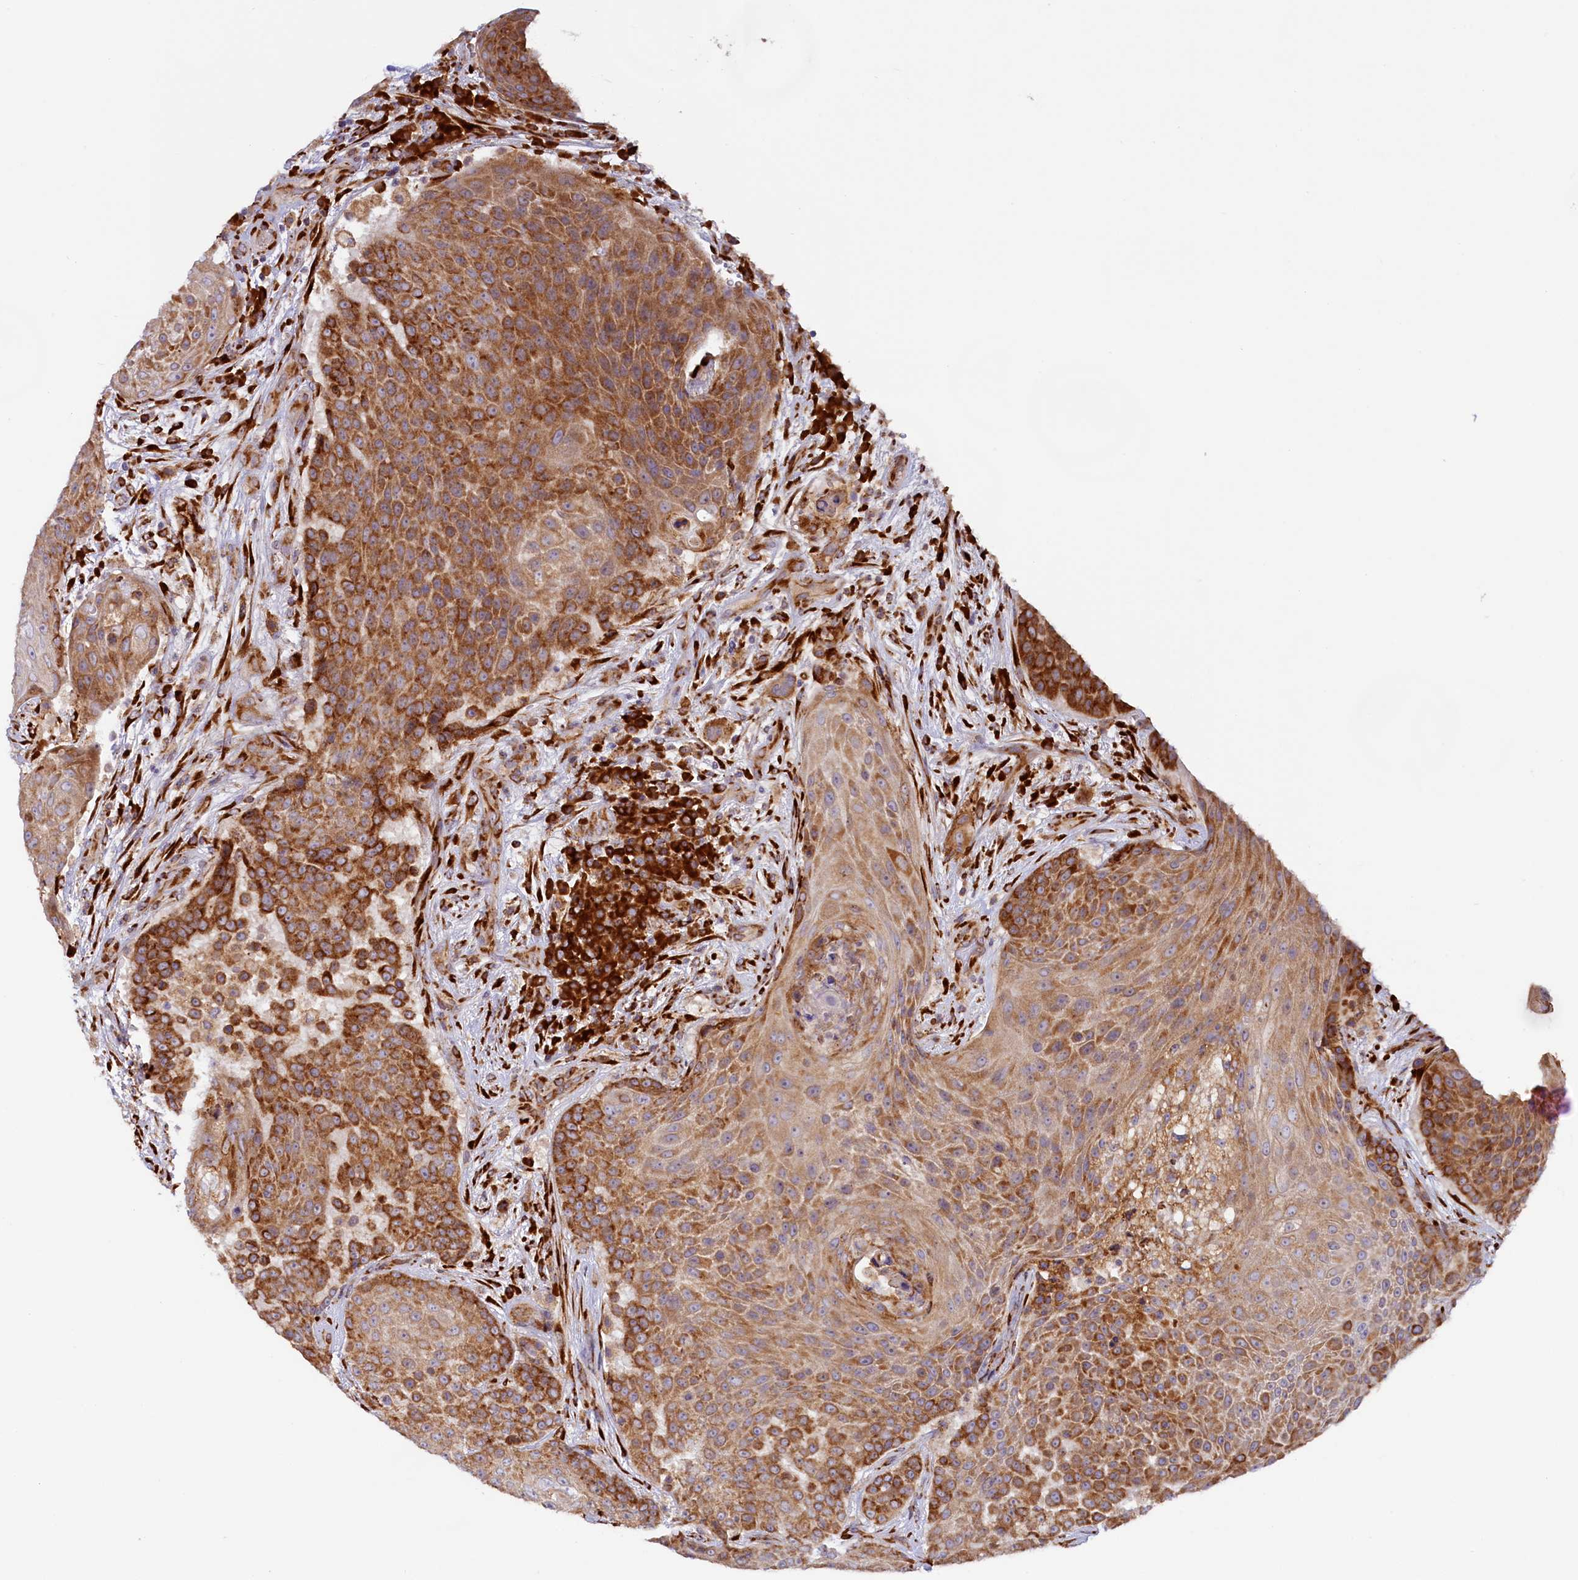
{"staining": {"intensity": "strong", "quantity": ">75%", "location": "cytoplasmic/membranous"}, "tissue": "urothelial cancer", "cell_type": "Tumor cells", "image_type": "cancer", "snomed": [{"axis": "morphology", "description": "Urothelial carcinoma, High grade"}, {"axis": "topography", "description": "Urinary bladder"}], "caption": "High-grade urothelial carcinoma stained with immunohistochemistry (IHC) reveals strong cytoplasmic/membranous expression in approximately >75% of tumor cells. (DAB (3,3'-diaminobenzidine) IHC with brightfield microscopy, high magnification).", "gene": "SSC5D", "patient": {"sex": "female", "age": 63}}